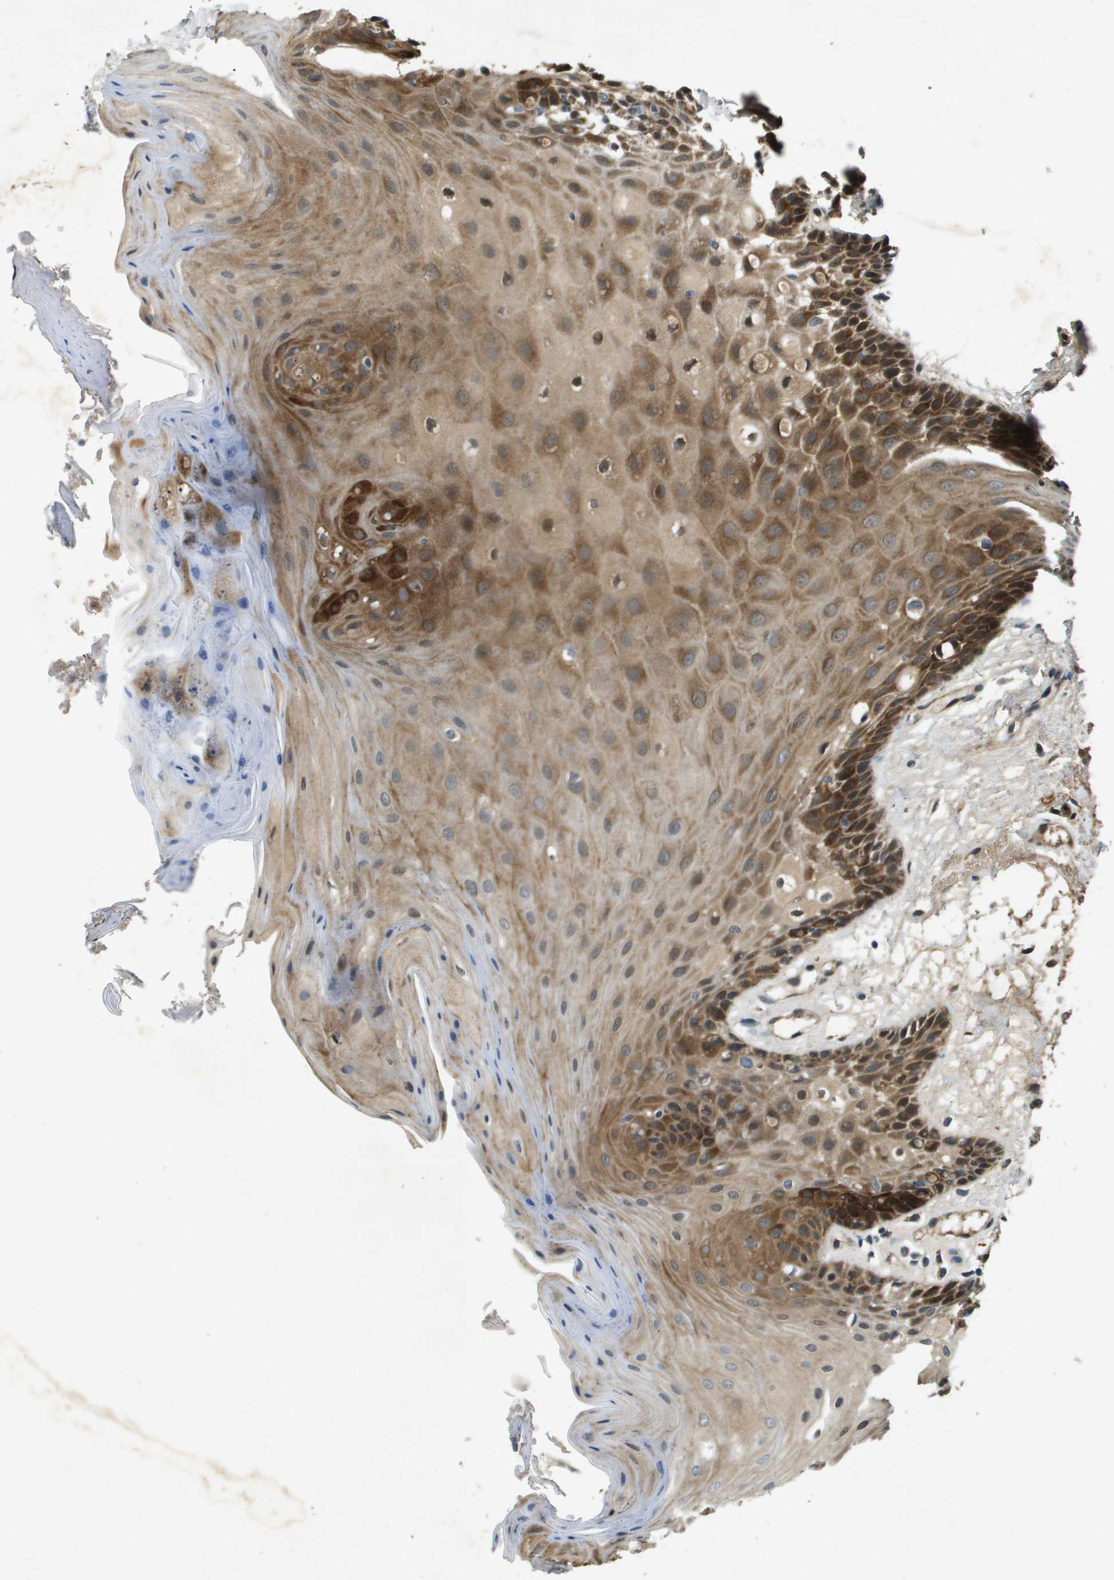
{"staining": {"intensity": "strong", "quantity": ">75%", "location": "cytoplasmic/membranous"}, "tissue": "oral mucosa", "cell_type": "Squamous epithelial cells", "image_type": "normal", "snomed": [{"axis": "morphology", "description": "Normal tissue, NOS"}, {"axis": "morphology", "description": "Squamous cell carcinoma, NOS"}, {"axis": "topography", "description": "Oral tissue"}, {"axis": "topography", "description": "Head-Neck"}], "caption": "A high-resolution image shows immunohistochemistry staining of benign oral mucosa, which shows strong cytoplasmic/membranous staining in approximately >75% of squamous epithelial cells.", "gene": "PGAP3", "patient": {"sex": "male", "age": 71}}